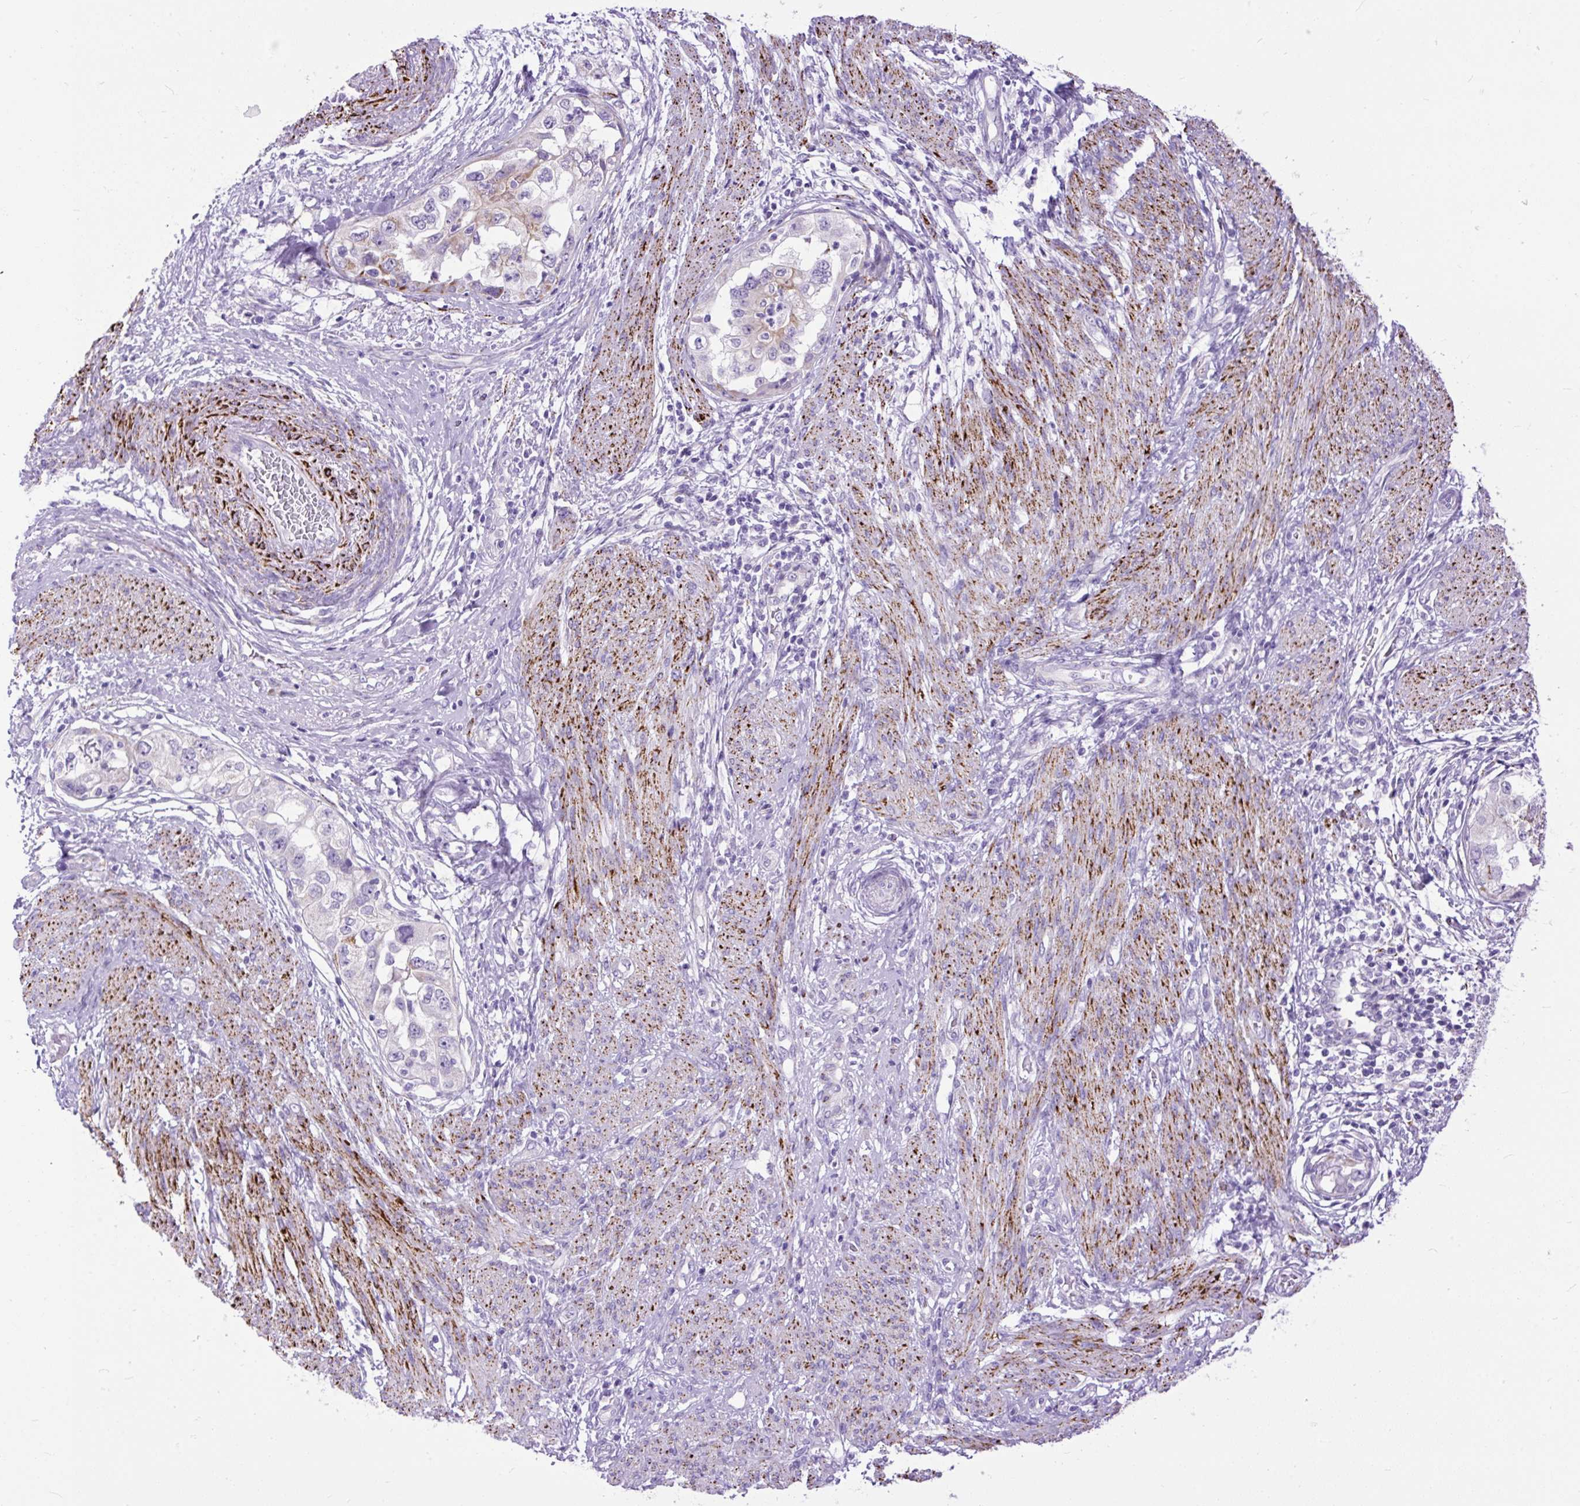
{"staining": {"intensity": "weak", "quantity": "<25%", "location": "cytoplasmic/membranous"}, "tissue": "endometrial cancer", "cell_type": "Tumor cells", "image_type": "cancer", "snomed": [{"axis": "morphology", "description": "Adenocarcinoma, NOS"}, {"axis": "topography", "description": "Endometrium"}], "caption": "Adenocarcinoma (endometrial) was stained to show a protein in brown. There is no significant expression in tumor cells.", "gene": "ZNF256", "patient": {"sex": "female", "age": 85}}